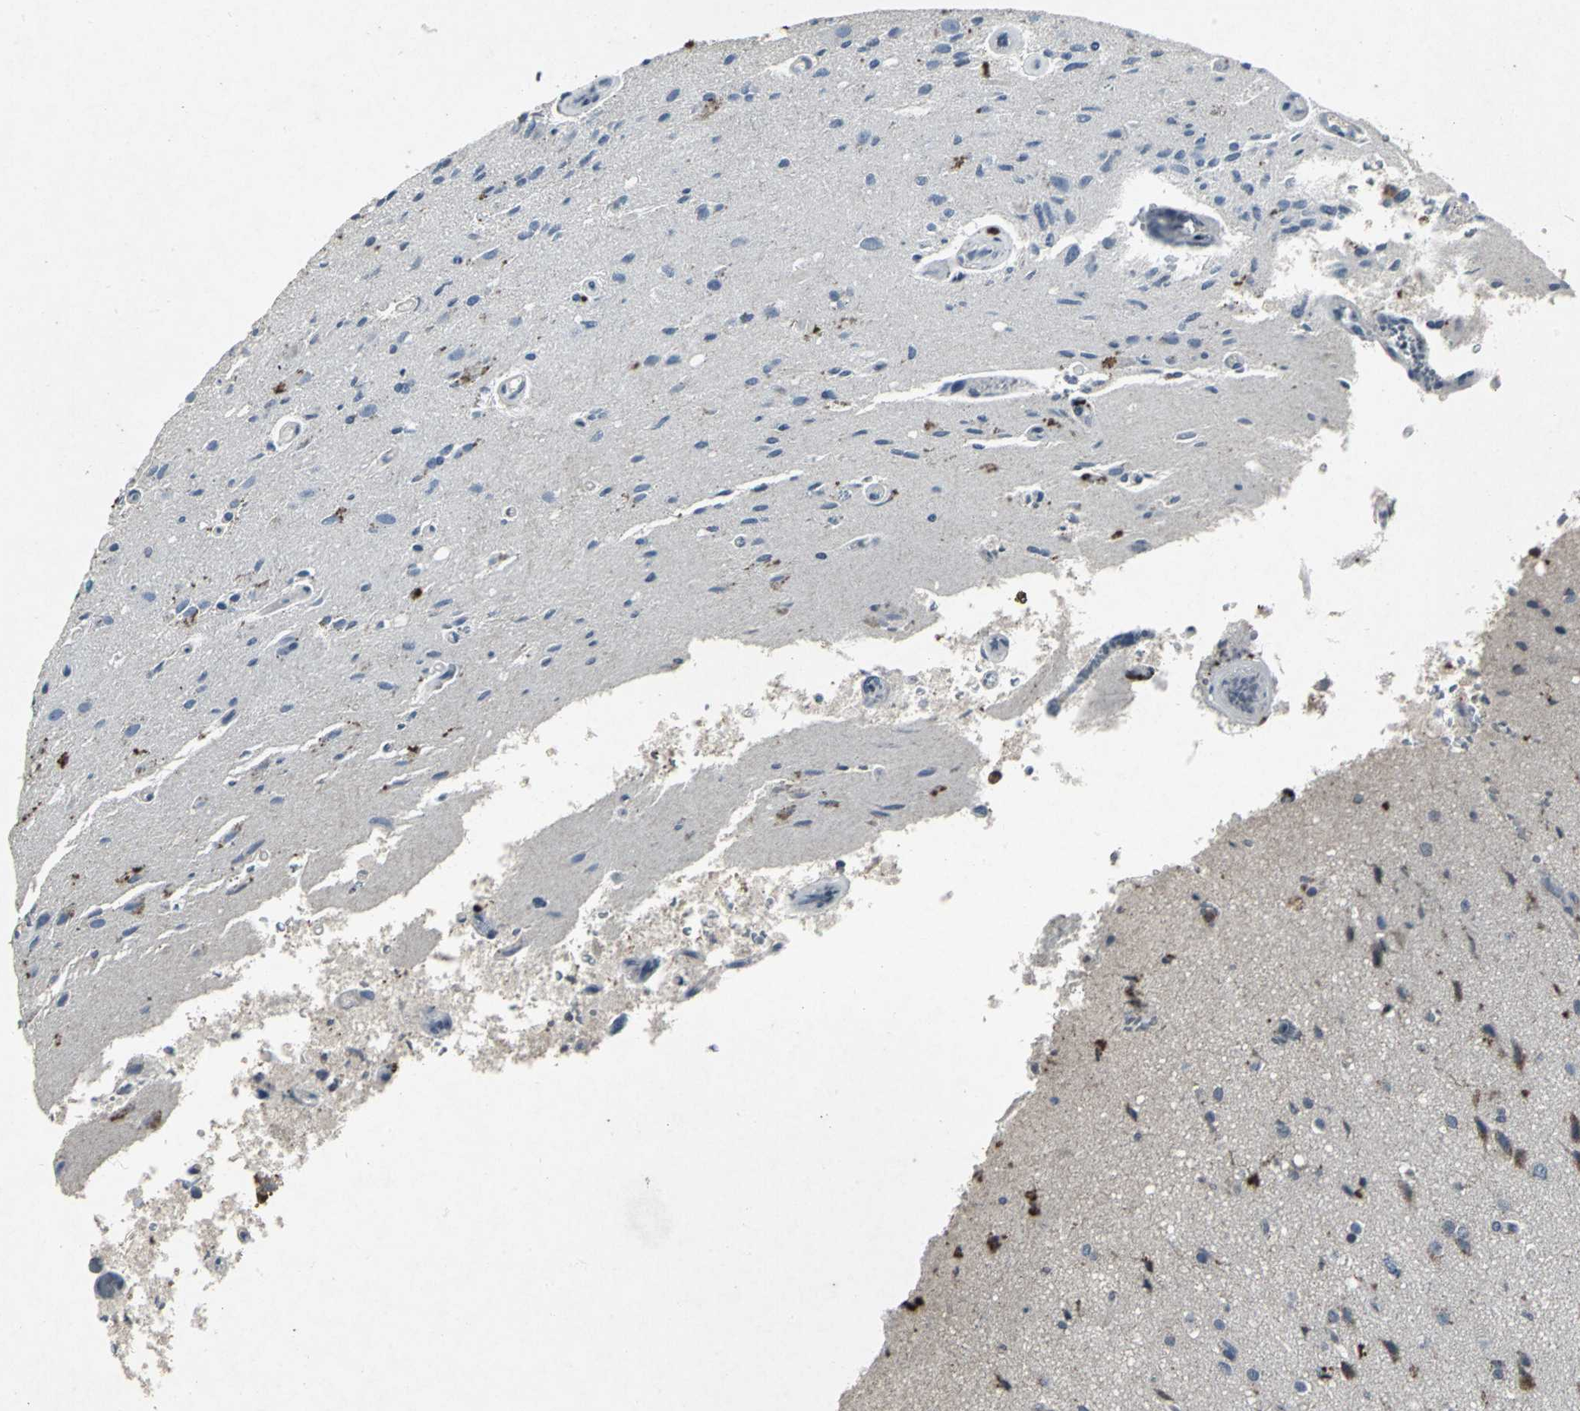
{"staining": {"intensity": "weak", "quantity": "<25%", "location": "cytoplasmic/membranous"}, "tissue": "glioma", "cell_type": "Tumor cells", "image_type": "cancer", "snomed": [{"axis": "morphology", "description": "Normal tissue, NOS"}, {"axis": "morphology", "description": "Glioma, malignant, High grade"}, {"axis": "topography", "description": "Cerebral cortex"}], "caption": "IHC image of neoplastic tissue: human malignant glioma (high-grade) stained with DAB (3,3'-diaminobenzidine) displays no significant protein staining in tumor cells.", "gene": "BMP4", "patient": {"sex": "male", "age": 77}}